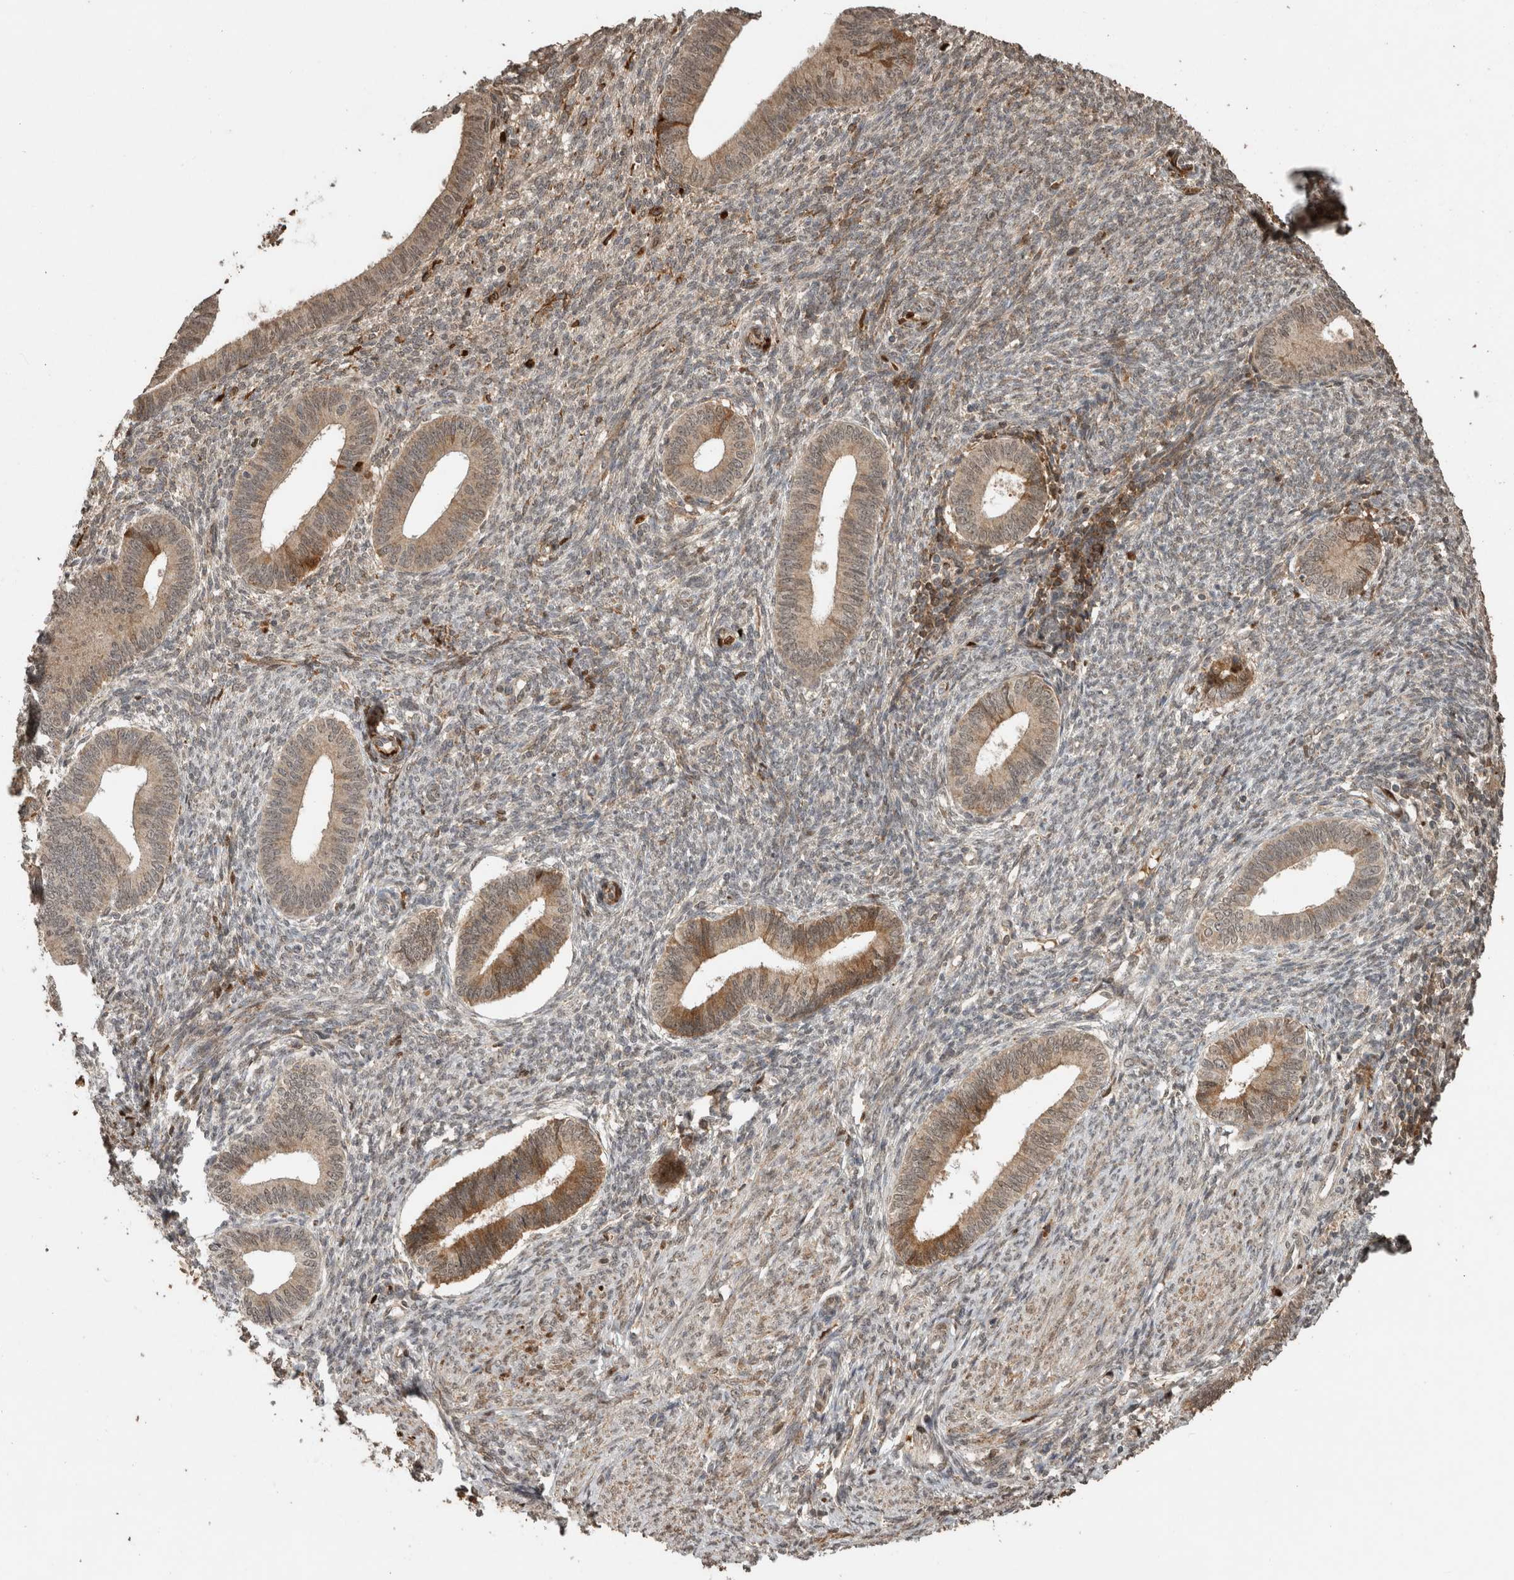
{"staining": {"intensity": "moderate", "quantity": "25%-75%", "location": "cytoplasmic/membranous"}, "tissue": "endometrium", "cell_type": "Cells in endometrial stroma", "image_type": "normal", "snomed": [{"axis": "morphology", "description": "Normal tissue, NOS"}, {"axis": "topography", "description": "Endometrium"}], "caption": "DAB (3,3'-diaminobenzidine) immunohistochemical staining of benign endometrium exhibits moderate cytoplasmic/membranous protein positivity in about 25%-75% of cells in endometrial stroma. The protein of interest is stained brown, and the nuclei are stained in blue (DAB (3,3'-diaminobenzidine) IHC with brightfield microscopy, high magnification).", "gene": "FAM3A", "patient": {"sex": "female", "age": 46}}